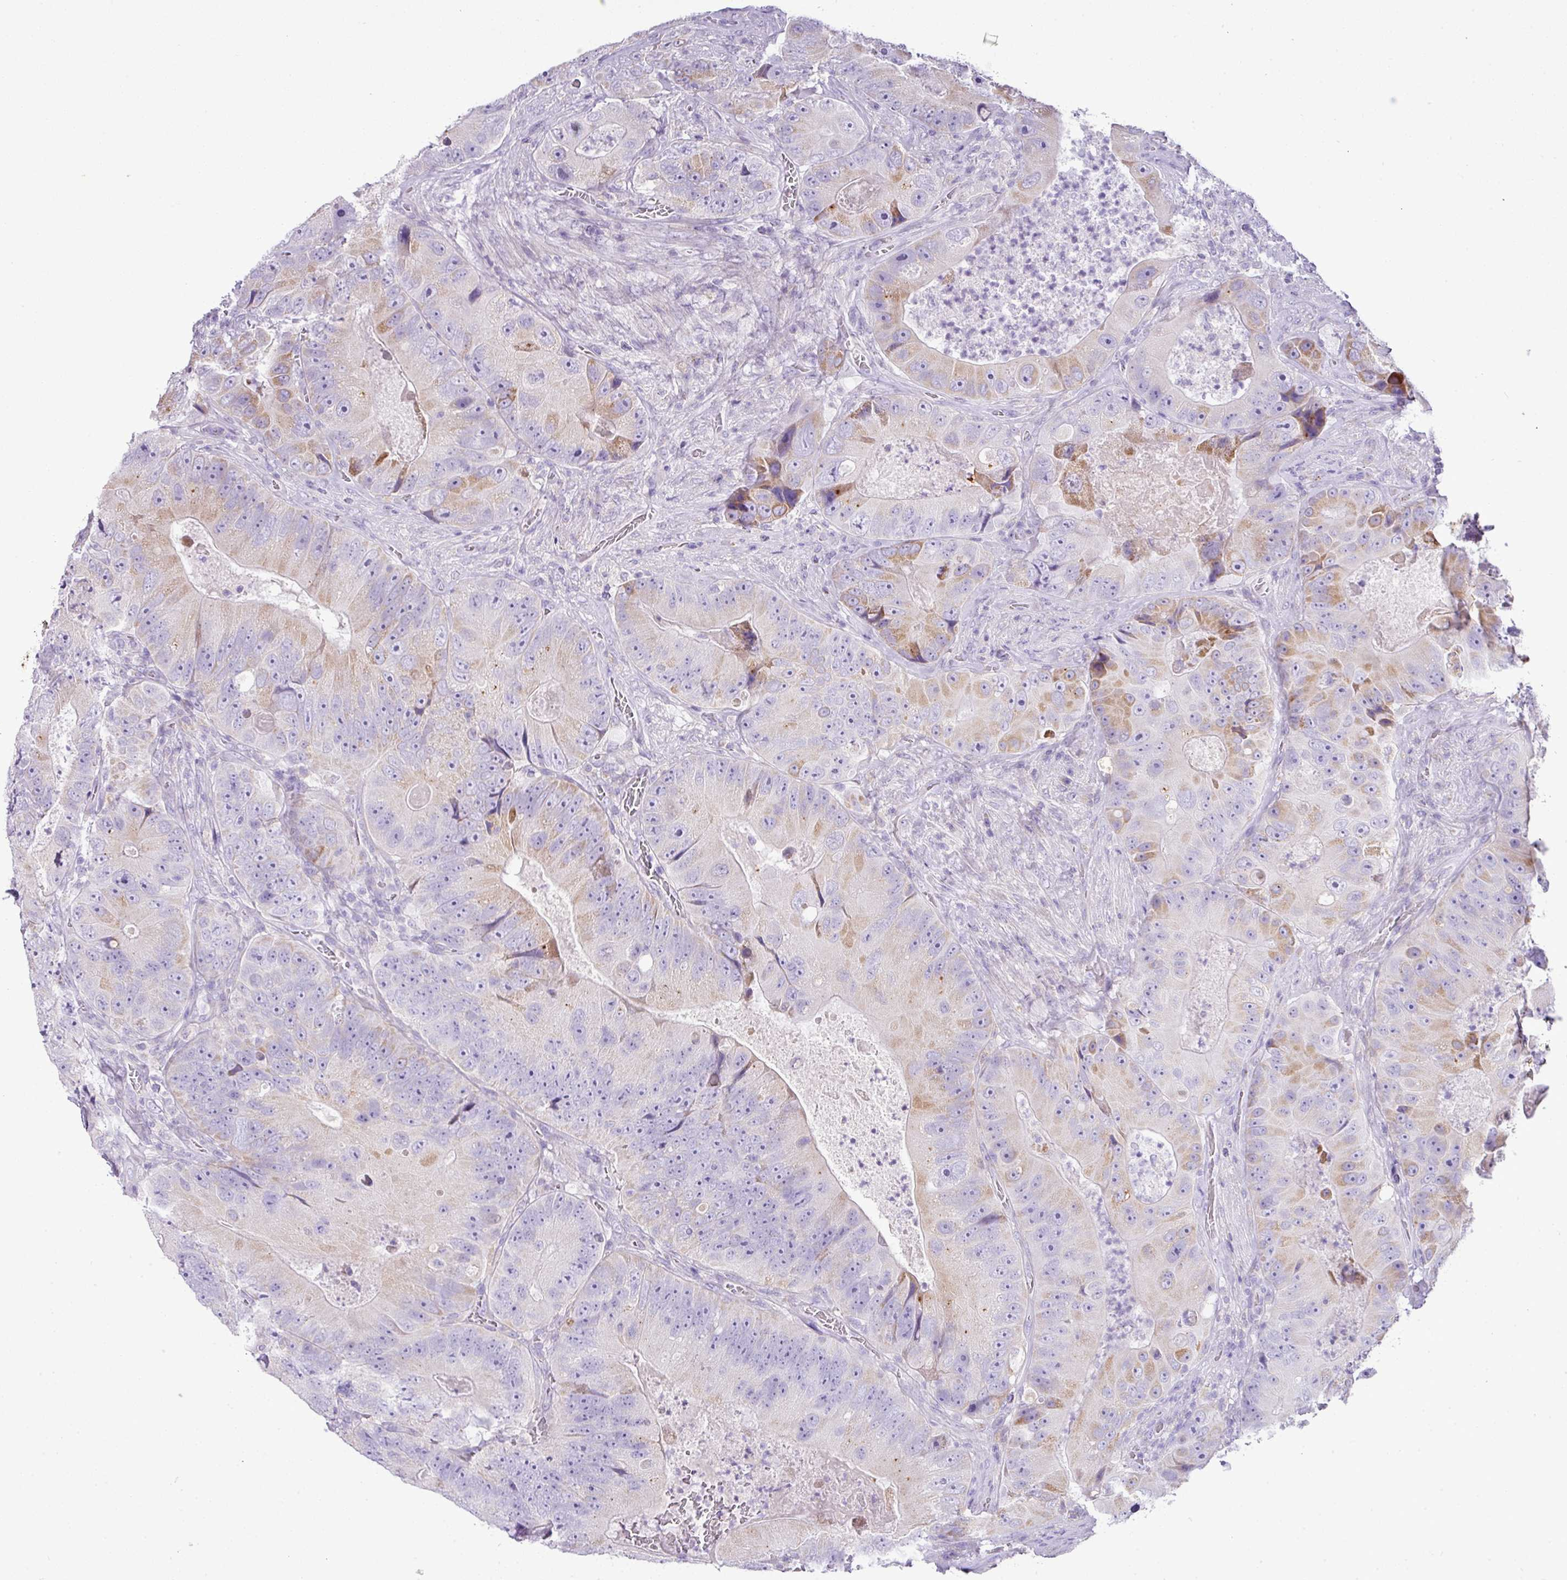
{"staining": {"intensity": "moderate", "quantity": "<25%", "location": "cytoplasmic/membranous"}, "tissue": "colorectal cancer", "cell_type": "Tumor cells", "image_type": "cancer", "snomed": [{"axis": "morphology", "description": "Adenocarcinoma, NOS"}, {"axis": "topography", "description": "Colon"}], "caption": "Brown immunohistochemical staining in human adenocarcinoma (colorectal) shows moderate cytoplasmic/membranous staining in about <25% of tumor cells.", "gene": "PGAP4", "patient": {"sex": "female", "age": 86}}